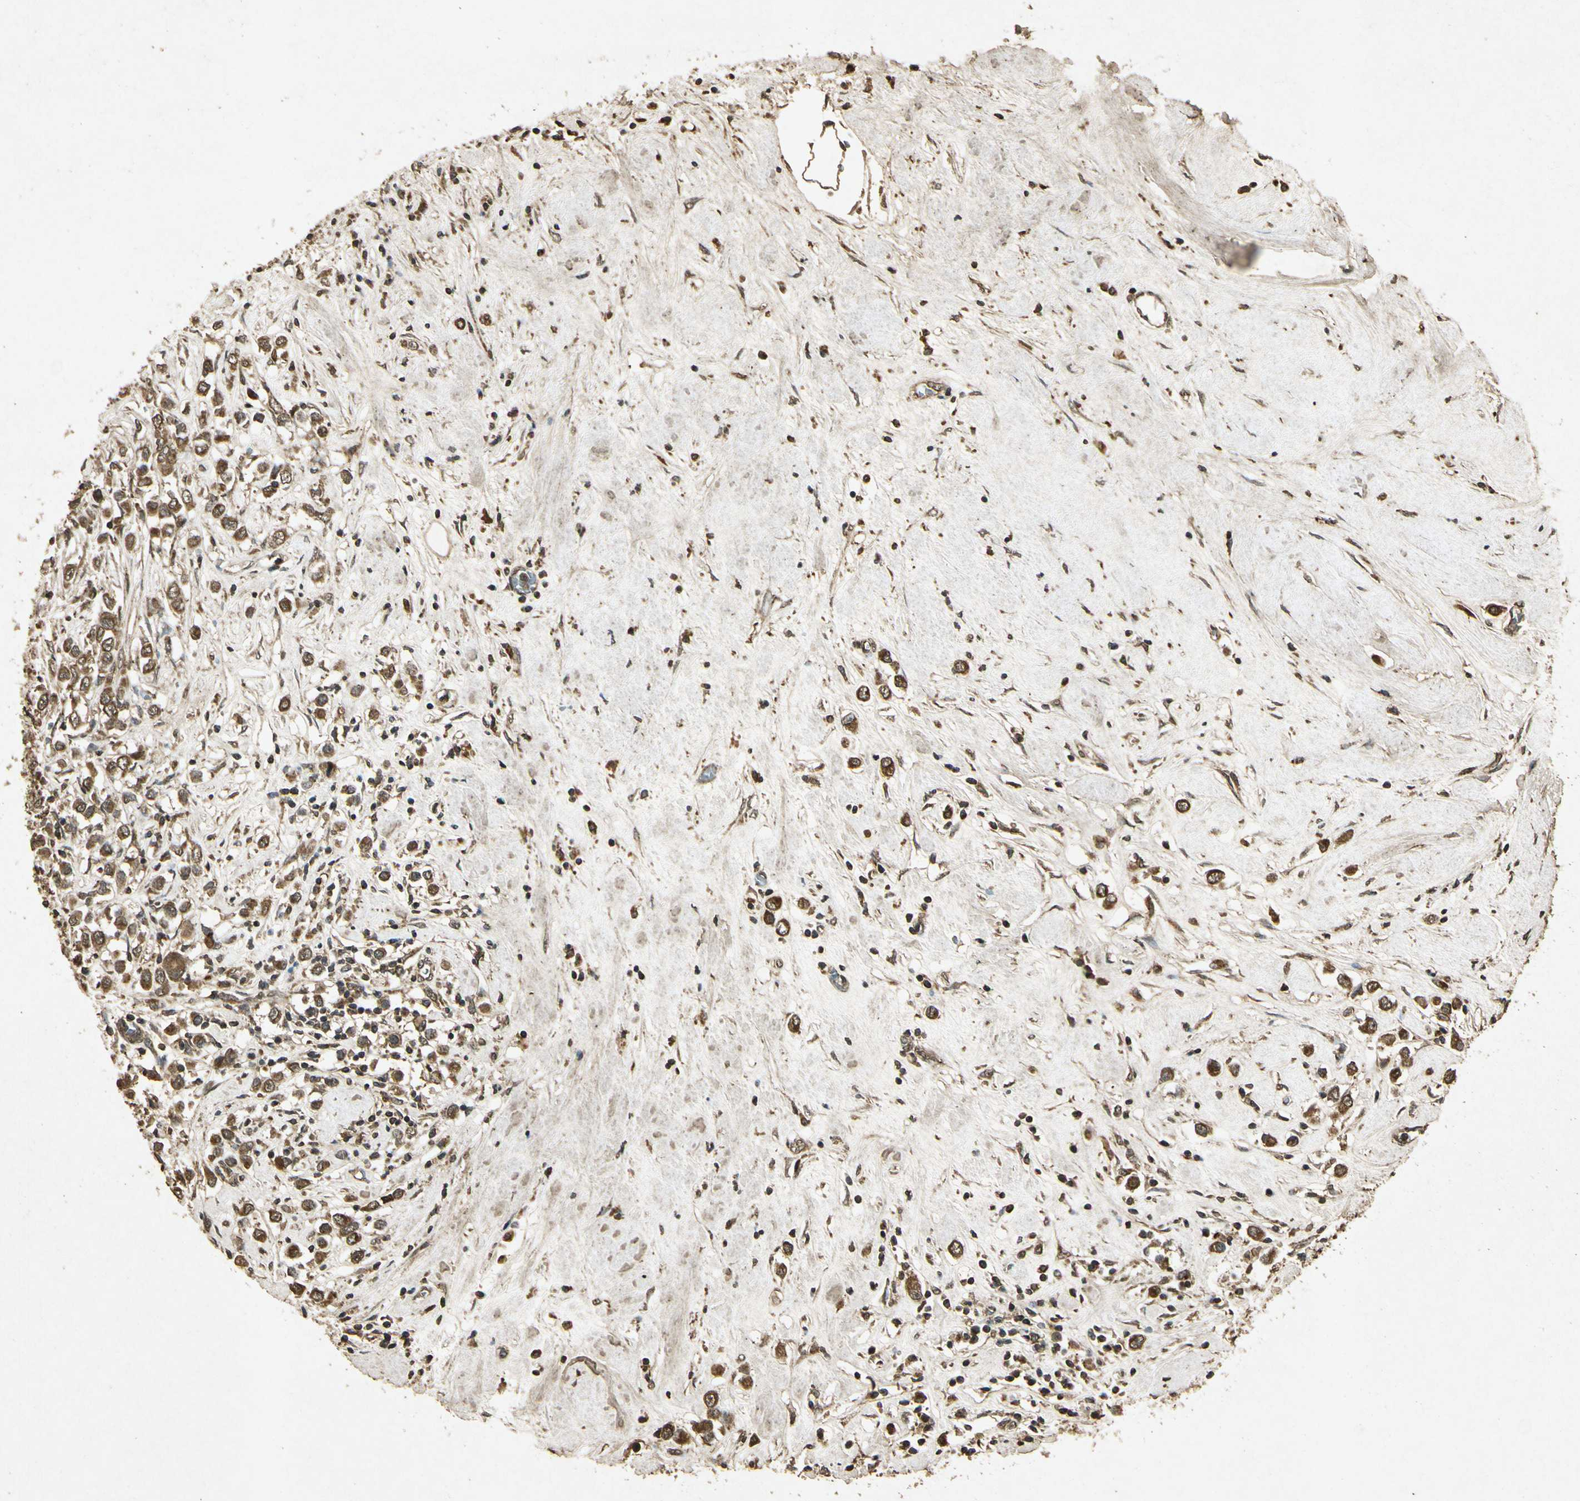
{"staining": {"intensity": "moderate", "quantity": ">75%", "location": "cytoplasmic/membranous"}, "tissue": "breast cancer", "cell_type": "Tumor cells", "image_type": "cancer", "snomed": [{"axis": "morphology", "description": "Duct carcinoma"}, {"axis": "topography", "description": "Breast"}], "caption": "Intraductal carcinoma (breast) stained with a brown dye displays moderate cytoplasmic/membranous positive staining in about >75% of tumor cells.", "gene": "PRDX3", "patient": {"sex": "female", "age": 61}}